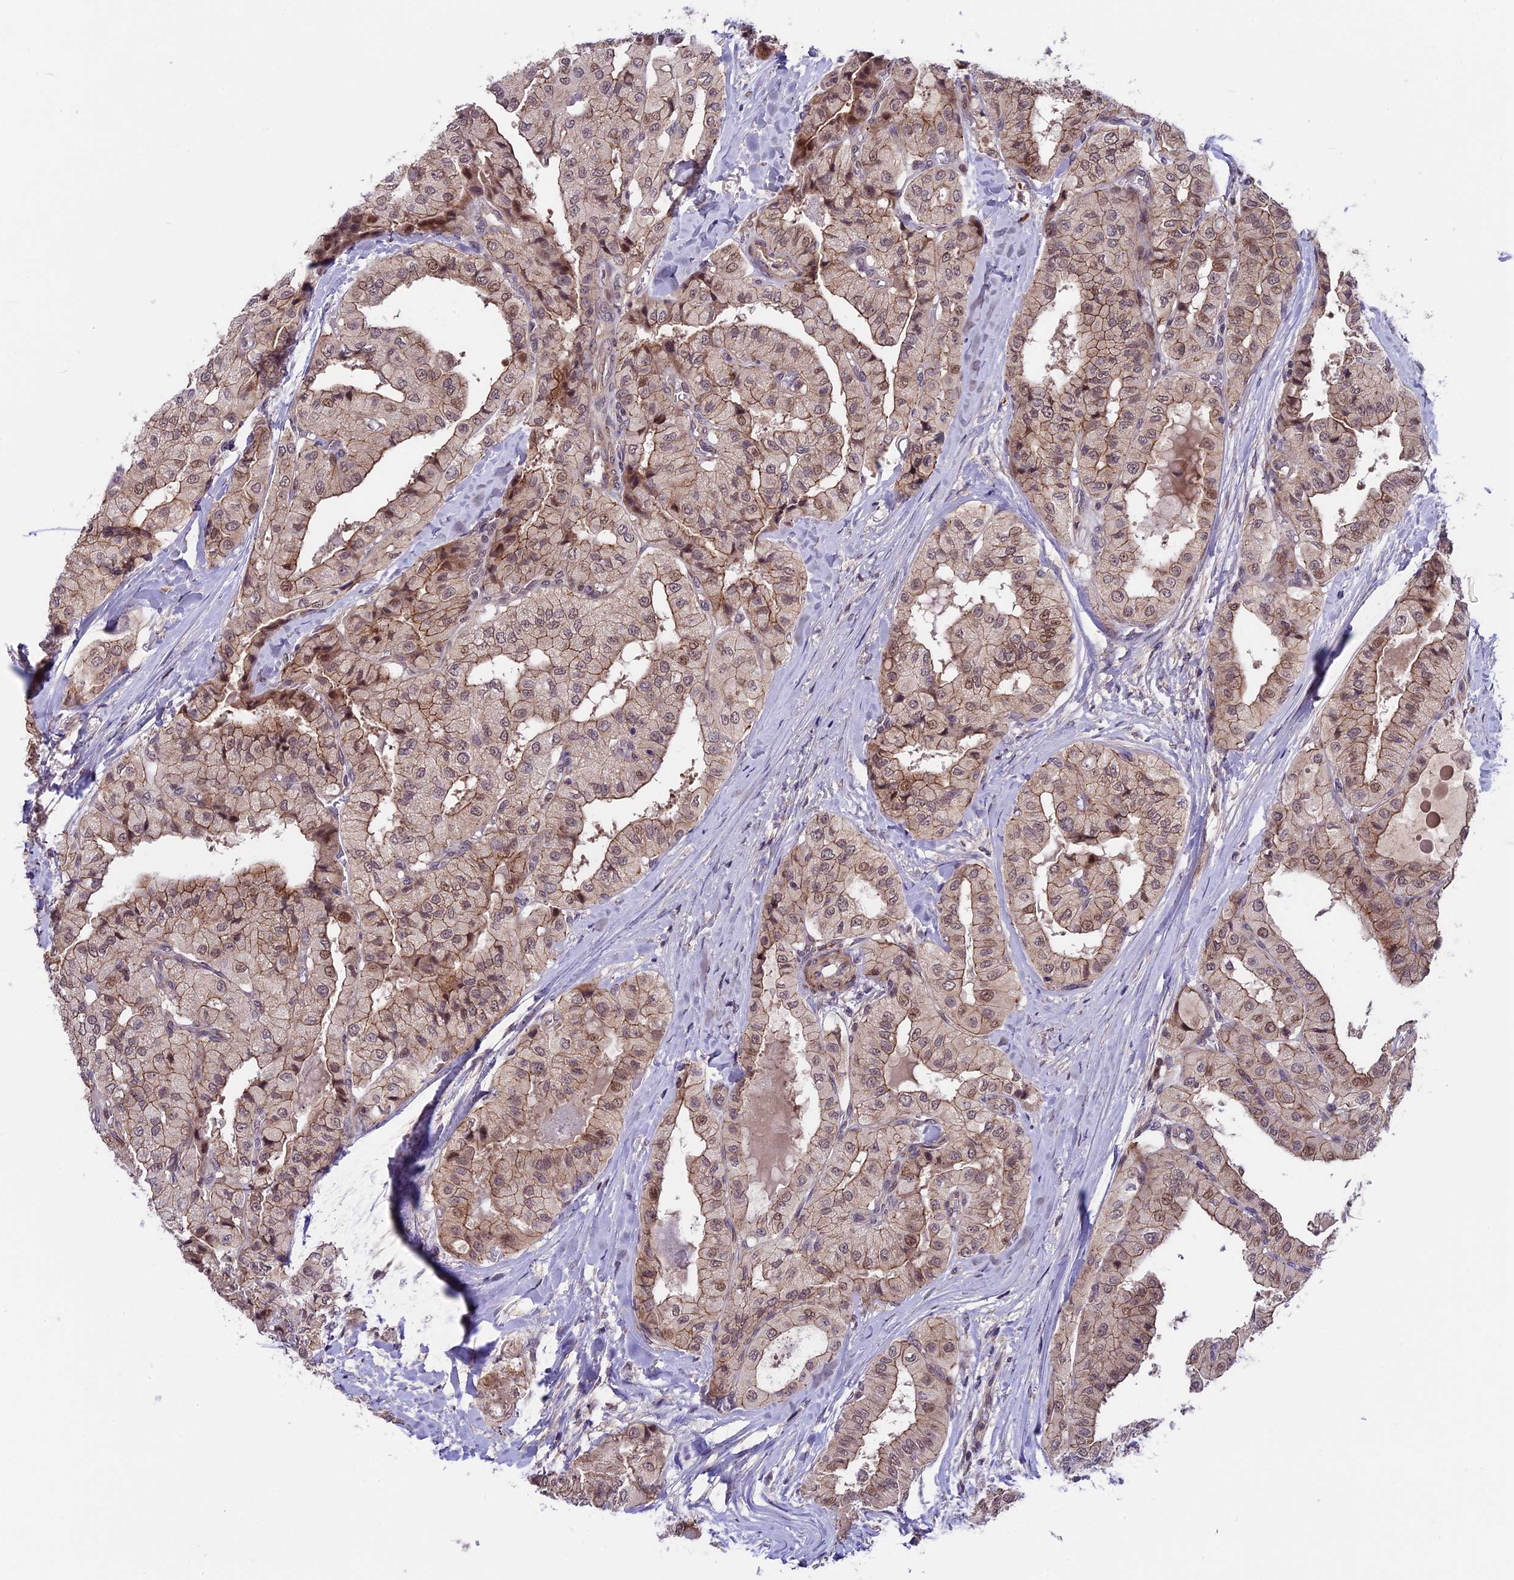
{"staining": {"intensity": "moderate", "quantity": ">75%", "location": "cytoplasmic/membranous,nuclear"}, "tissue": "thyroid cancer", "cell_type": "Tumor cells", "image_type": "cancer", "snomed": [{"axis": "morphology", "description": "Papillary adenocarcinoma, NOS"}, {"axis": "topography", "description": "Thyroid gland"}], "caption": "Protein expression analysis of thyroid cancer exhibits moderate cytoplasmic/membranous and nuclear staining in about >75% of tumor cells. Ihc stains the protein of interest in brown and the nuclei are stained blue.", "gene": "SIPA1L3", "patient": {"sex": "female", "age": 59}}